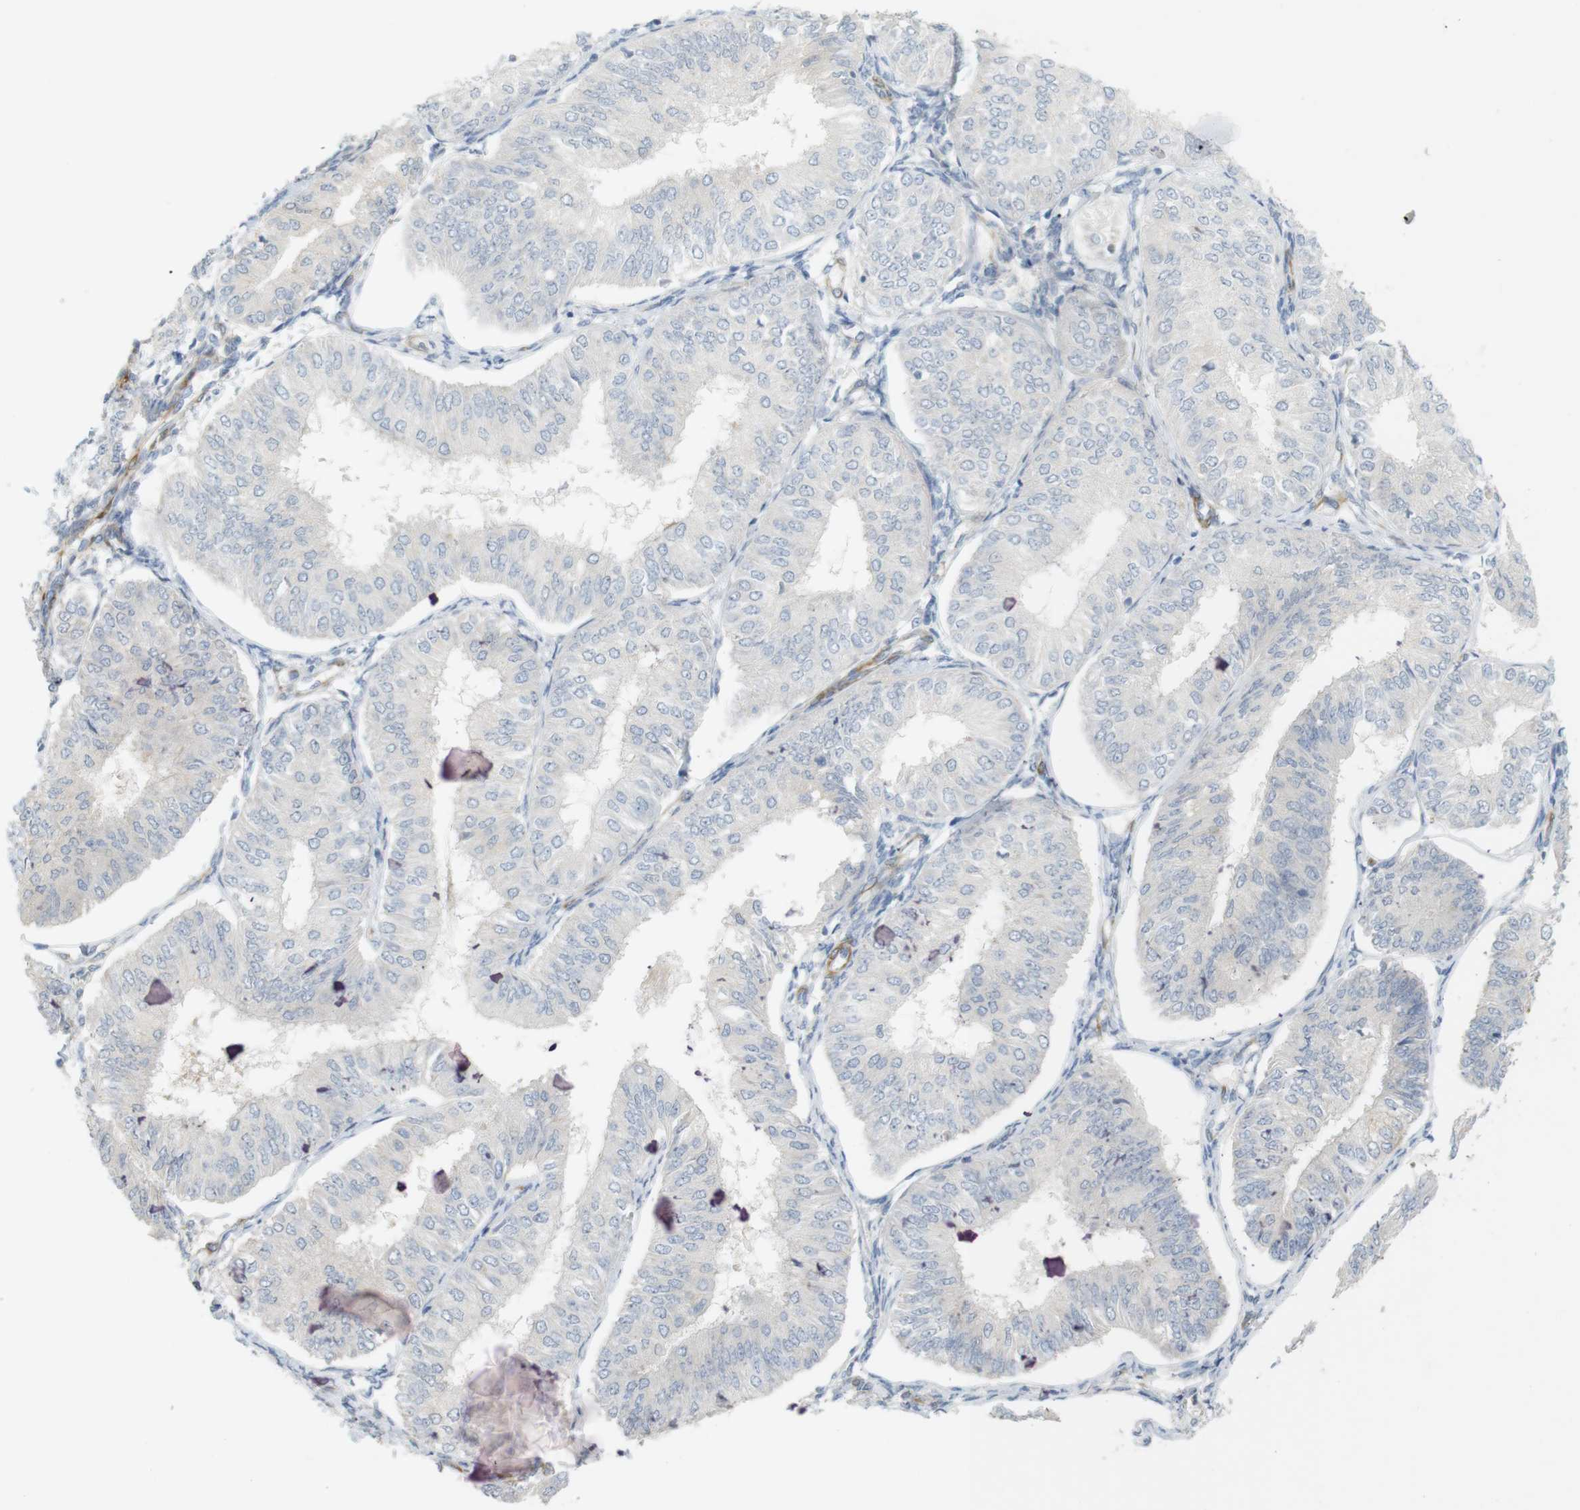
{"staining": {"intensity": "negative", "quantity": "none", "location": "none"}, "tissue": "endometrial cancer", "cell_type": "Tumor cells", "image_type": "cancer", "snomed": [{"axis": "morphology", "description": "Adenocarcinoma, NOS"}, {"axis": "topography", "description": "Endometrium"}], "caption": "Histopathology image shows no protein positivity in tumor cells of endometrial adenocarcinoma tissue.", "gene": "PDE3A", "patient": {"sex": "female", "age": 58}}